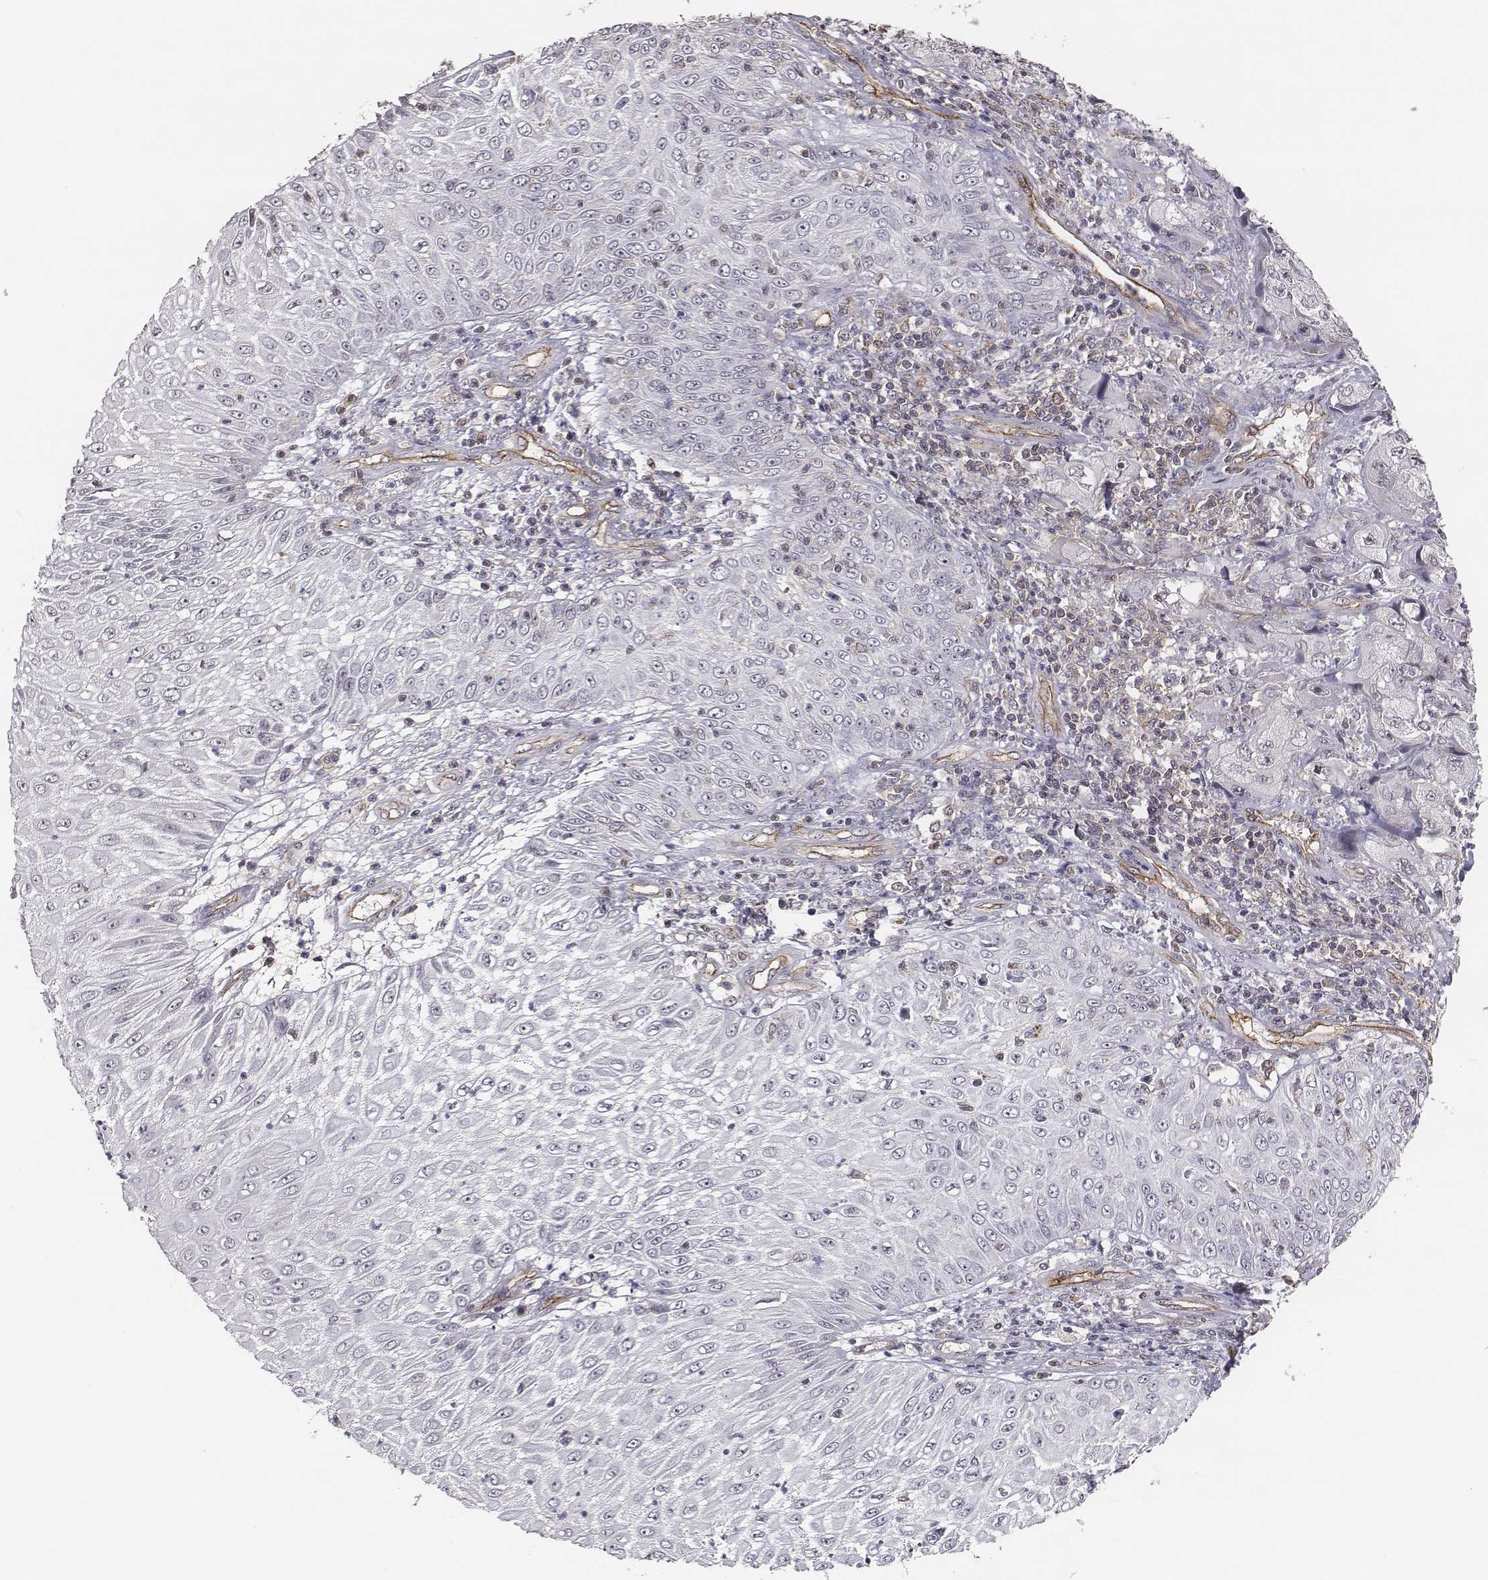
{"staining": {"intensity": "negative", "quantity": "none", "location": "none"}, "tissue": "skin cancer", "cell_type": "Tumor cells", "image_type": "cancer", "snomed": [{"axis": "morphology", "description": "Squamous cell carcinoma, NOS"}, {"axis": "topography", "description": "Skin"}, {"axis": "topography", "description": "Subcutis"}], "caption": "The image exhibits no staining of tumor cells in skin cancer (squamous cell carcinoma). The staining is performed using DAB brown chromogen with nuclei counter-stained in using hematoxylin.", "gene": "PTPRG", "patient": {"sex": "male", "age": 73}}